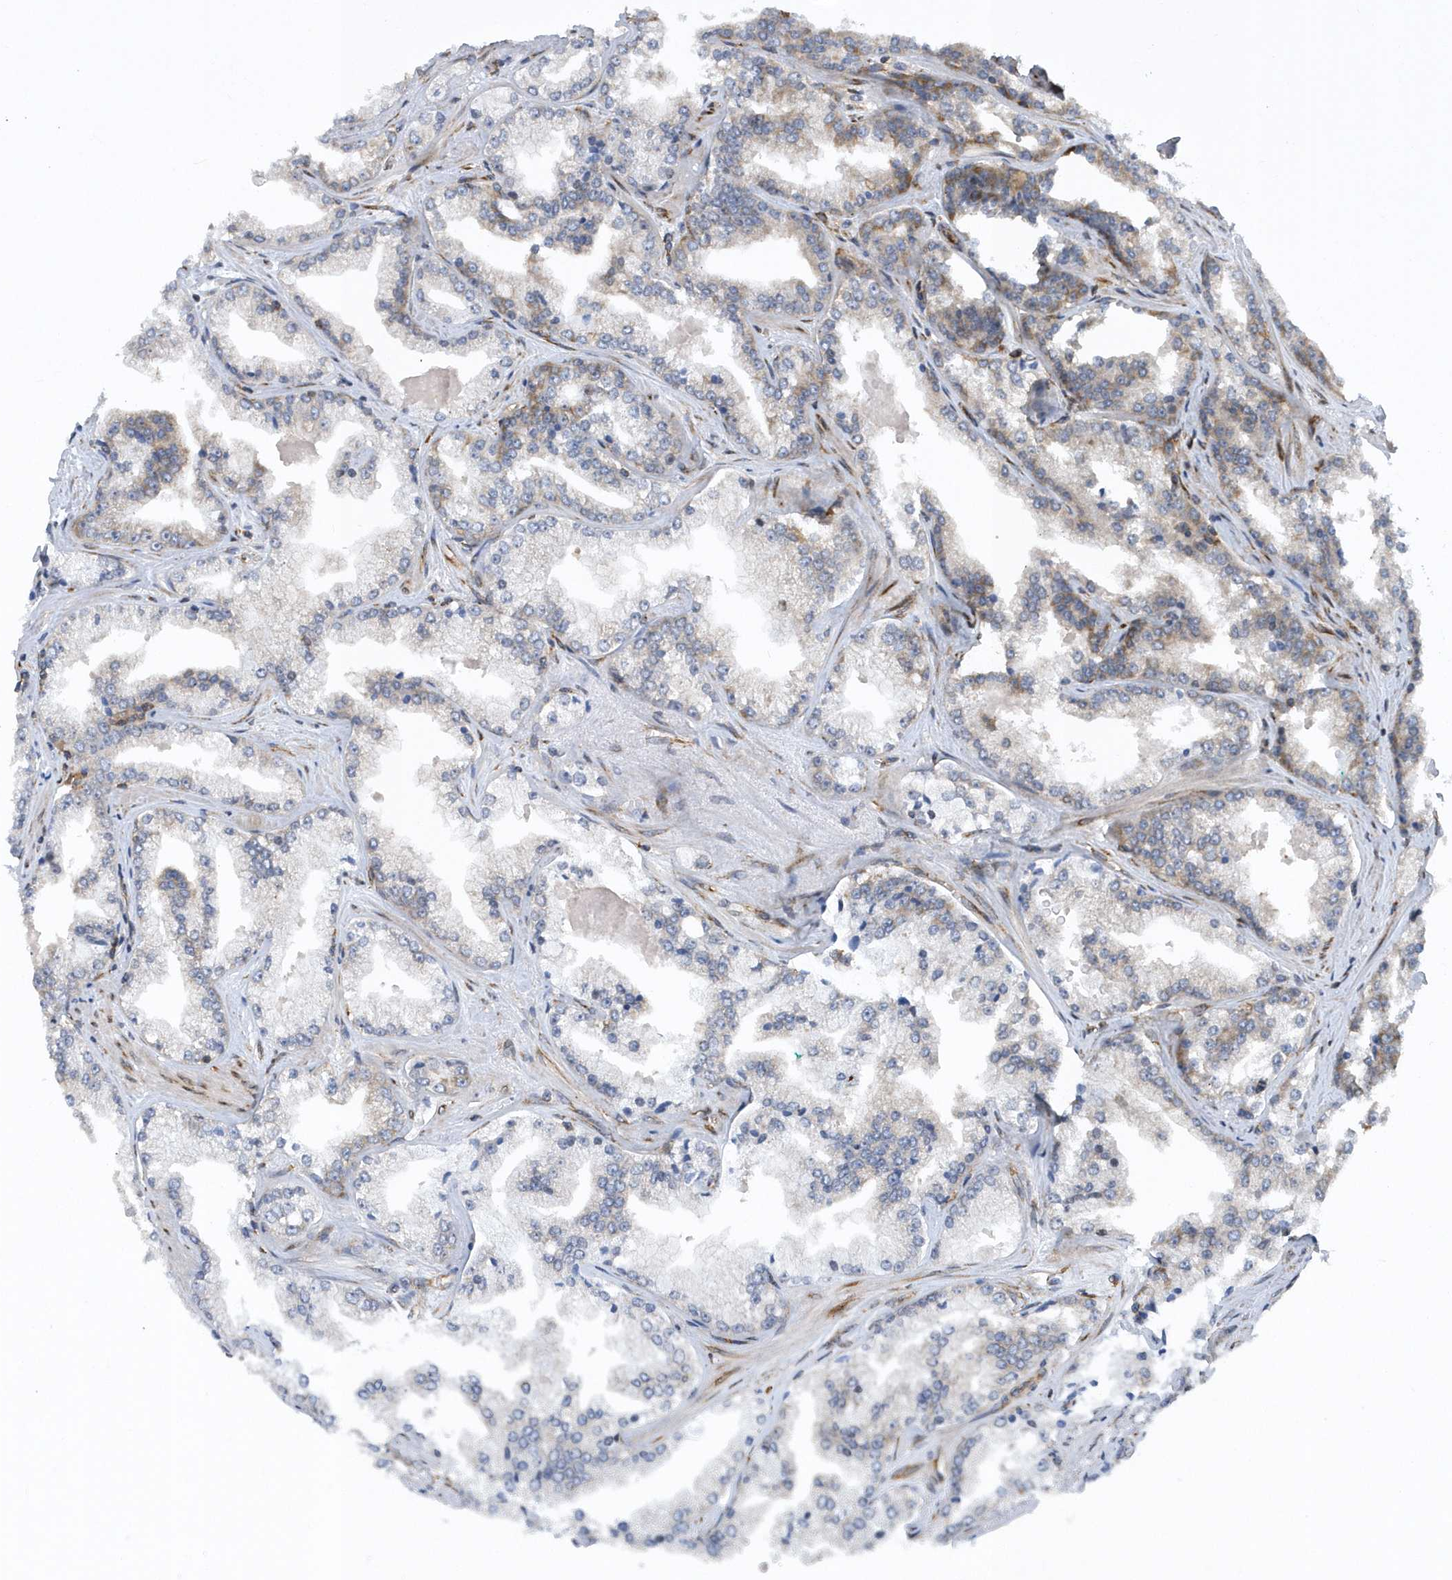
{"staining": {"intensity": "moderate", "quantity": "<25%", "location": "cytoplasmic/membranous"}, "tissue": "prostate cancer", "cell_type": "Tumor cells", "image_type": "cancer", "snomed": [{"axis": "morphology", "description": "Adenocarcinoma, High grade"}, {"axis": "topography", "description": "Prostate"}], "caption": "This photomicrograph displays prostate cancer stained with immunohistochemistry to label a protein in brown. The cytoplasmic/membranous of tumor cells show moderate positivity for the protein. Nuclei are counter-stained blue.", "gene": "PHF1", "patient": {"sex": "male", "age": 71}}